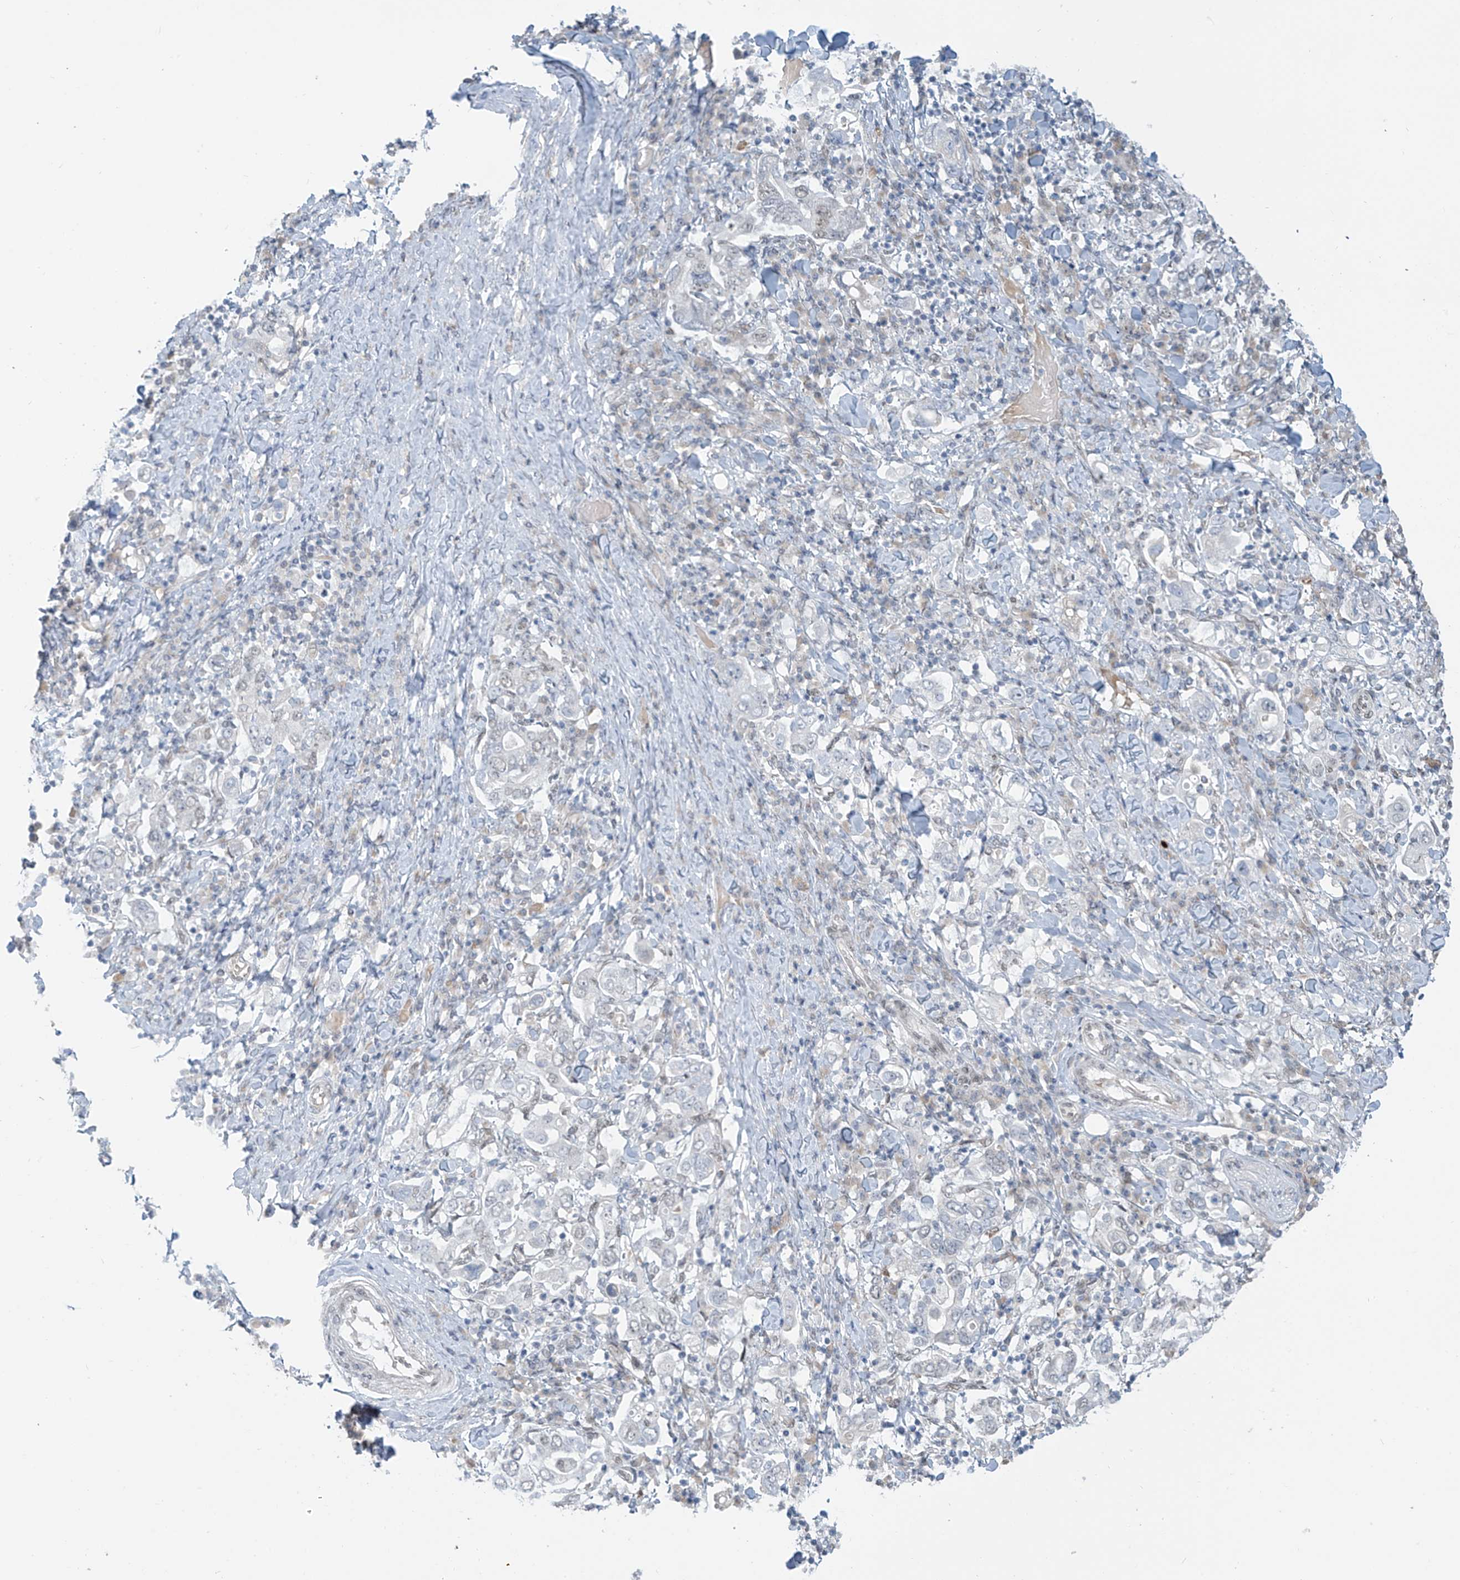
{"staining": {"intensity": "negative", "quantity": "none", "location": "none"}, "tissue": "stomach cancer", "cell_type": "Tumor cells", "image_type": "cancer", "snomed": [{"axis": "morphology", "description": "Adenocarcinoma, NOS"}, {"axis": "topography", "description": "Stomach, upper"}], "caption": "Tumor cells are negative for brown protein staining in adenocarcinoma (stomach).", "gene": "MCM9", "patient": {"sex": "male", "age": 62}}